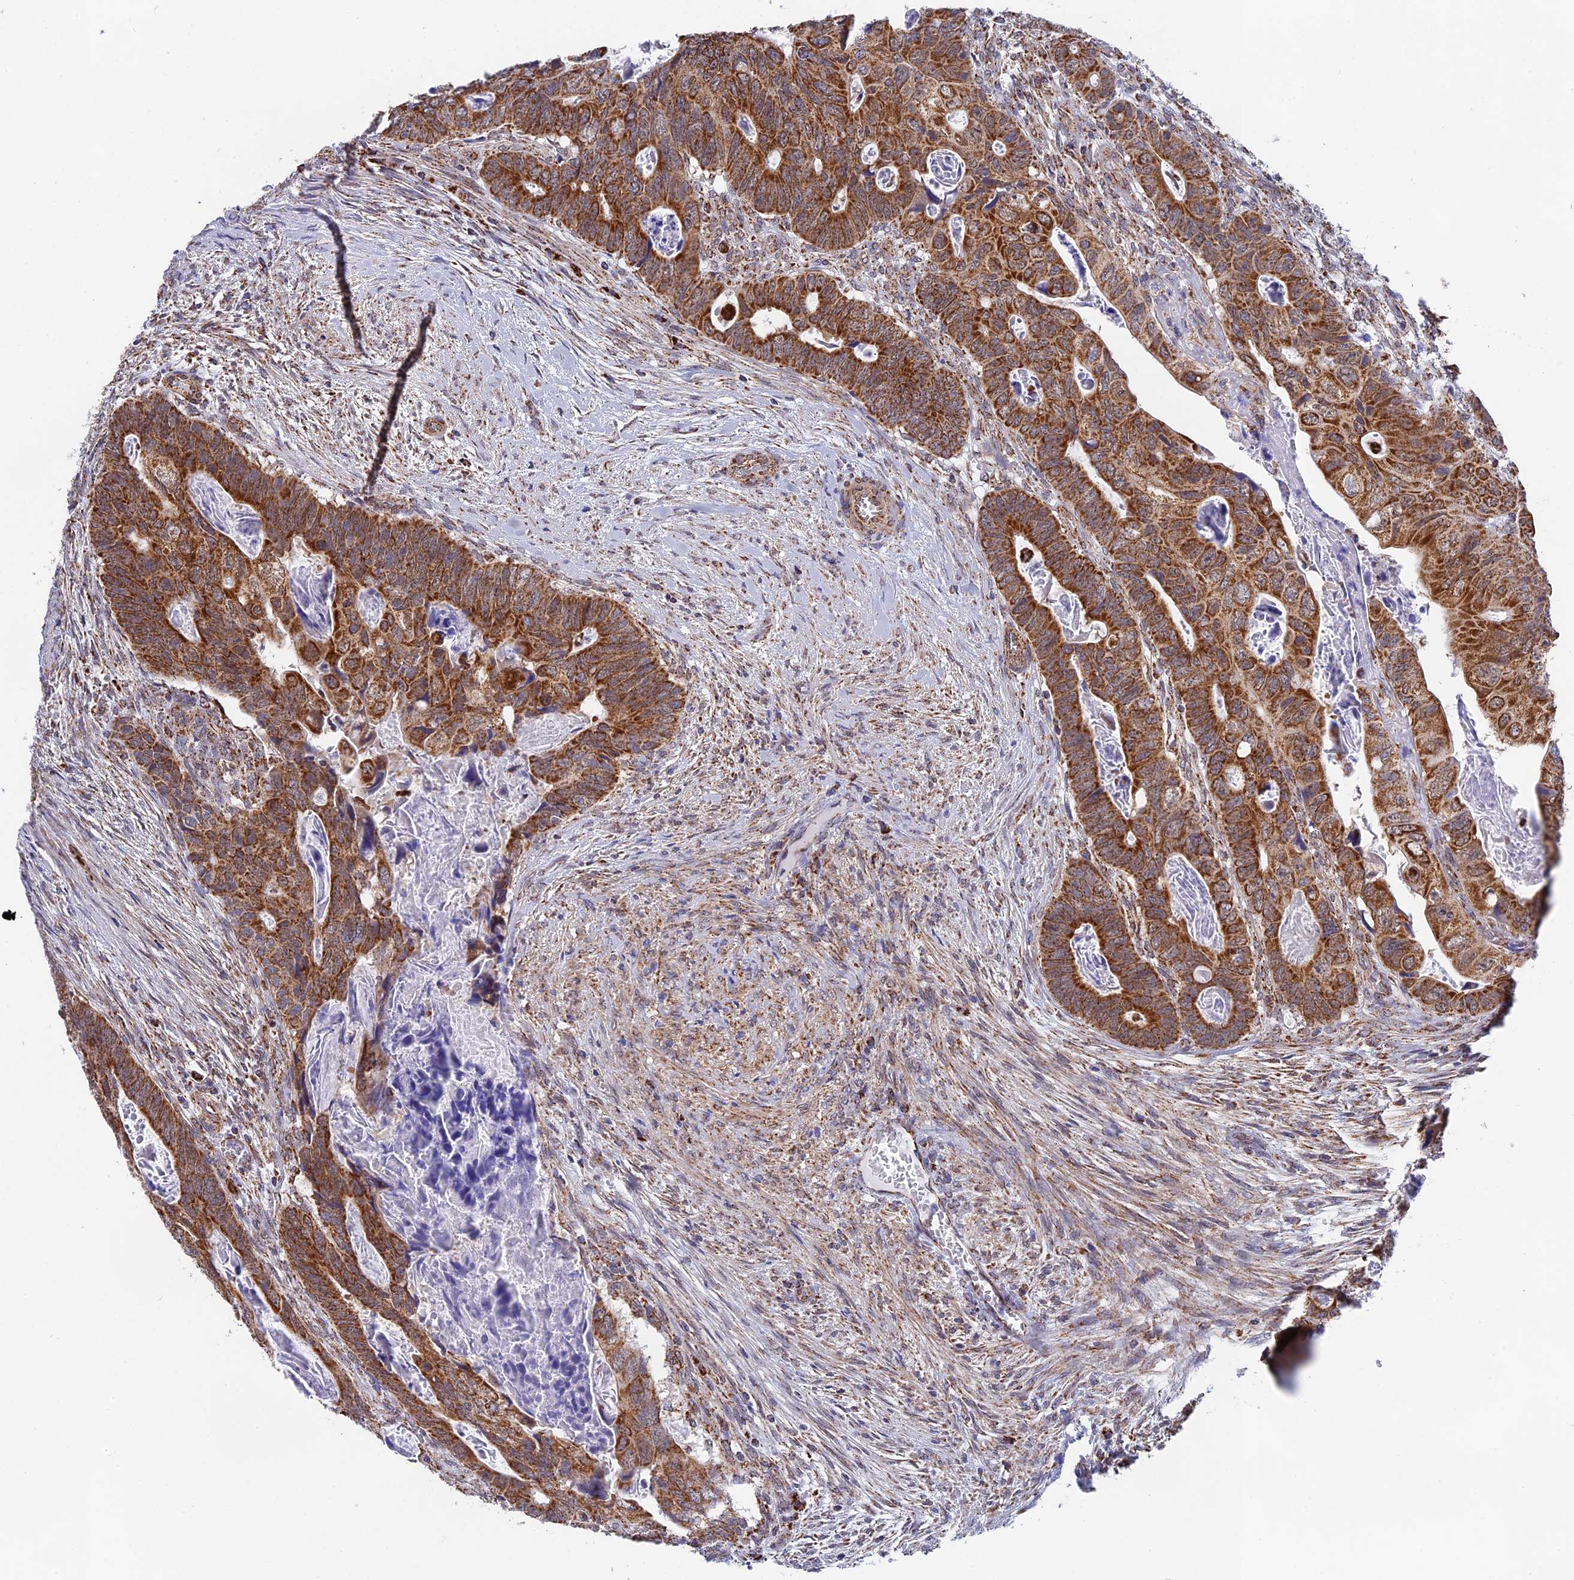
{"staining": {"intensity": "strong", "quantity": ">75%", "location": "cytoplasmic/membranous"}, "tissue": "colorectal cancer", "cell_type": "Tumor cells", "image_type": "cancer", "snomed": [{"axis": "morphology", "description": "Adenocarcinoma, NOS"}, {"axis": "topography", "description": "Rectum"}], "caption": "Immunohistochemistry (IHC) (DAB (3,3'-diaminobenzidine)) staining of human colorectal cancer (adenocarcinoma) demonstrates strong cytoplasmic/membranous protein expression in about >75% of tumor cells. (Stains: DAB (3,3'-diaminobenzidine) in brown, nuclei in blue, Microscopy: brightfield microscopy at high magnification).", "gene": "CDC16", "patient": {"sex": "female", "age": 78}}